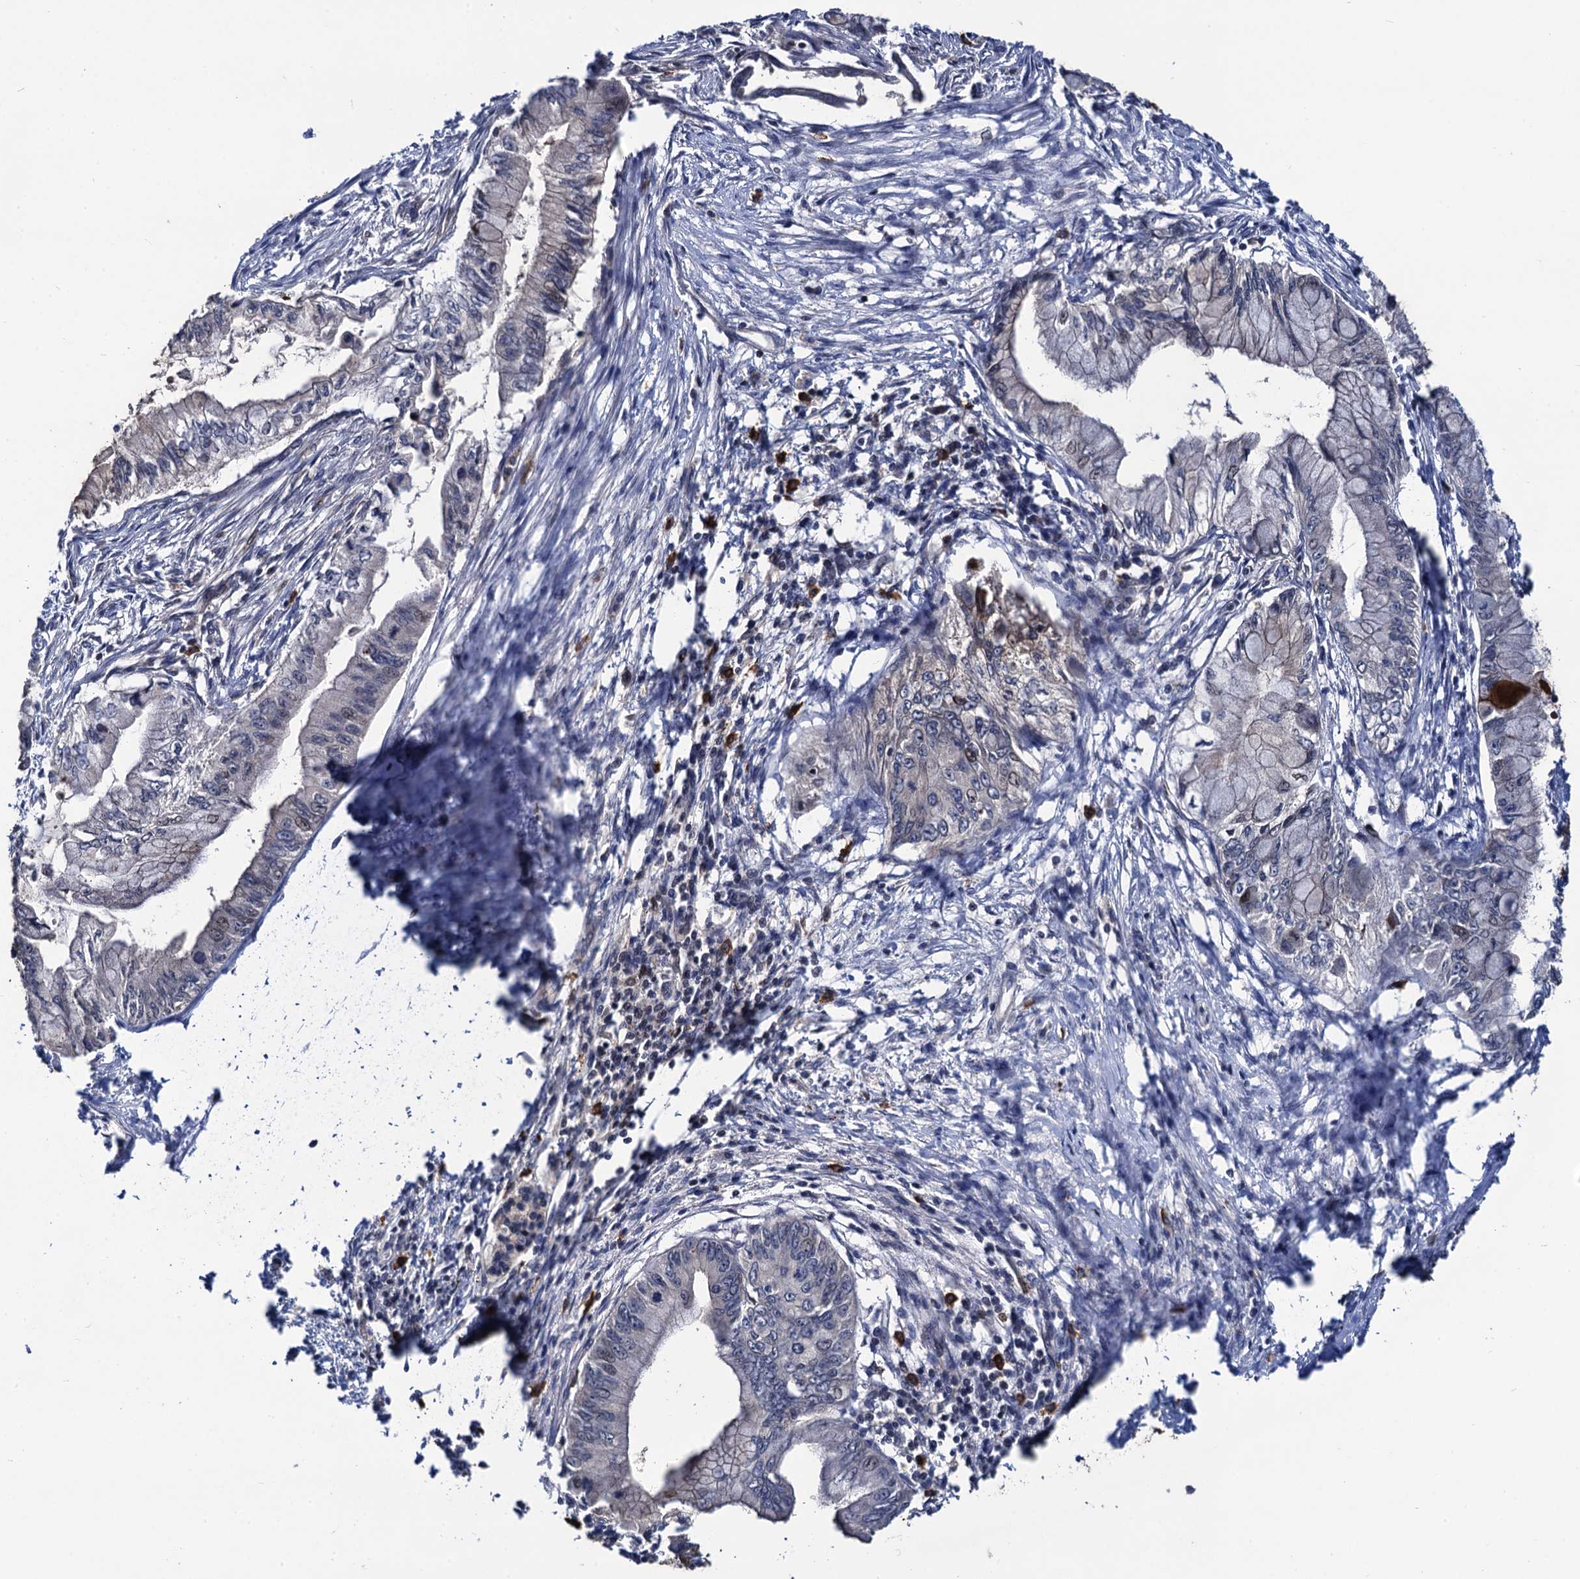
{"staining": {"intensity": "negative", "quantity": "none", "location": "none"}, "tissue": "pancreatic cancer", "cell_type": "Tumor cells", "image_type": "cancer", "snomed": [{"axis": "morphology", "description": "Adenocarcinoma, NOS"}, {"axis": "topography", "description": "Pancreas"}], "caption": "The photomicrograph exhibits no significant positivity in tumor cells of pancreatic cancer.", "gene": "KXD1", "patient": {"sex": "male", "age": 48}}